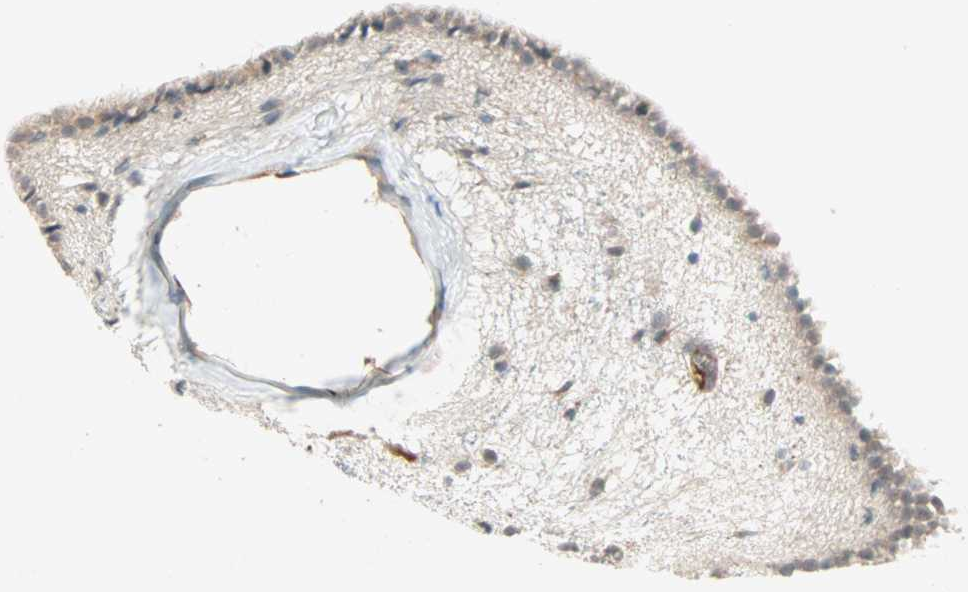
{"staining": {"intensity": "moderate", "quantity": ">75%", "location": "cytoplasmic/membranous,nuclear"}, "tissue": "hippocampus", "cell_type": "Glial cells", "image_type": "normal", "snomed": [{"axis": "morphology", "description": "Normal tissue, NOS"}, {"axis": "topography", "description": "Hippocampus"}], "caption": "This is a histology image of immunohistochemistry (IHC) staining of unremarkable hippocampus, which shows moderate positivity in the cytoplasmic/membranous,nuclear of glial cells.", "gene": "TEC", "patient": {"sex": "female", "age": 19}}